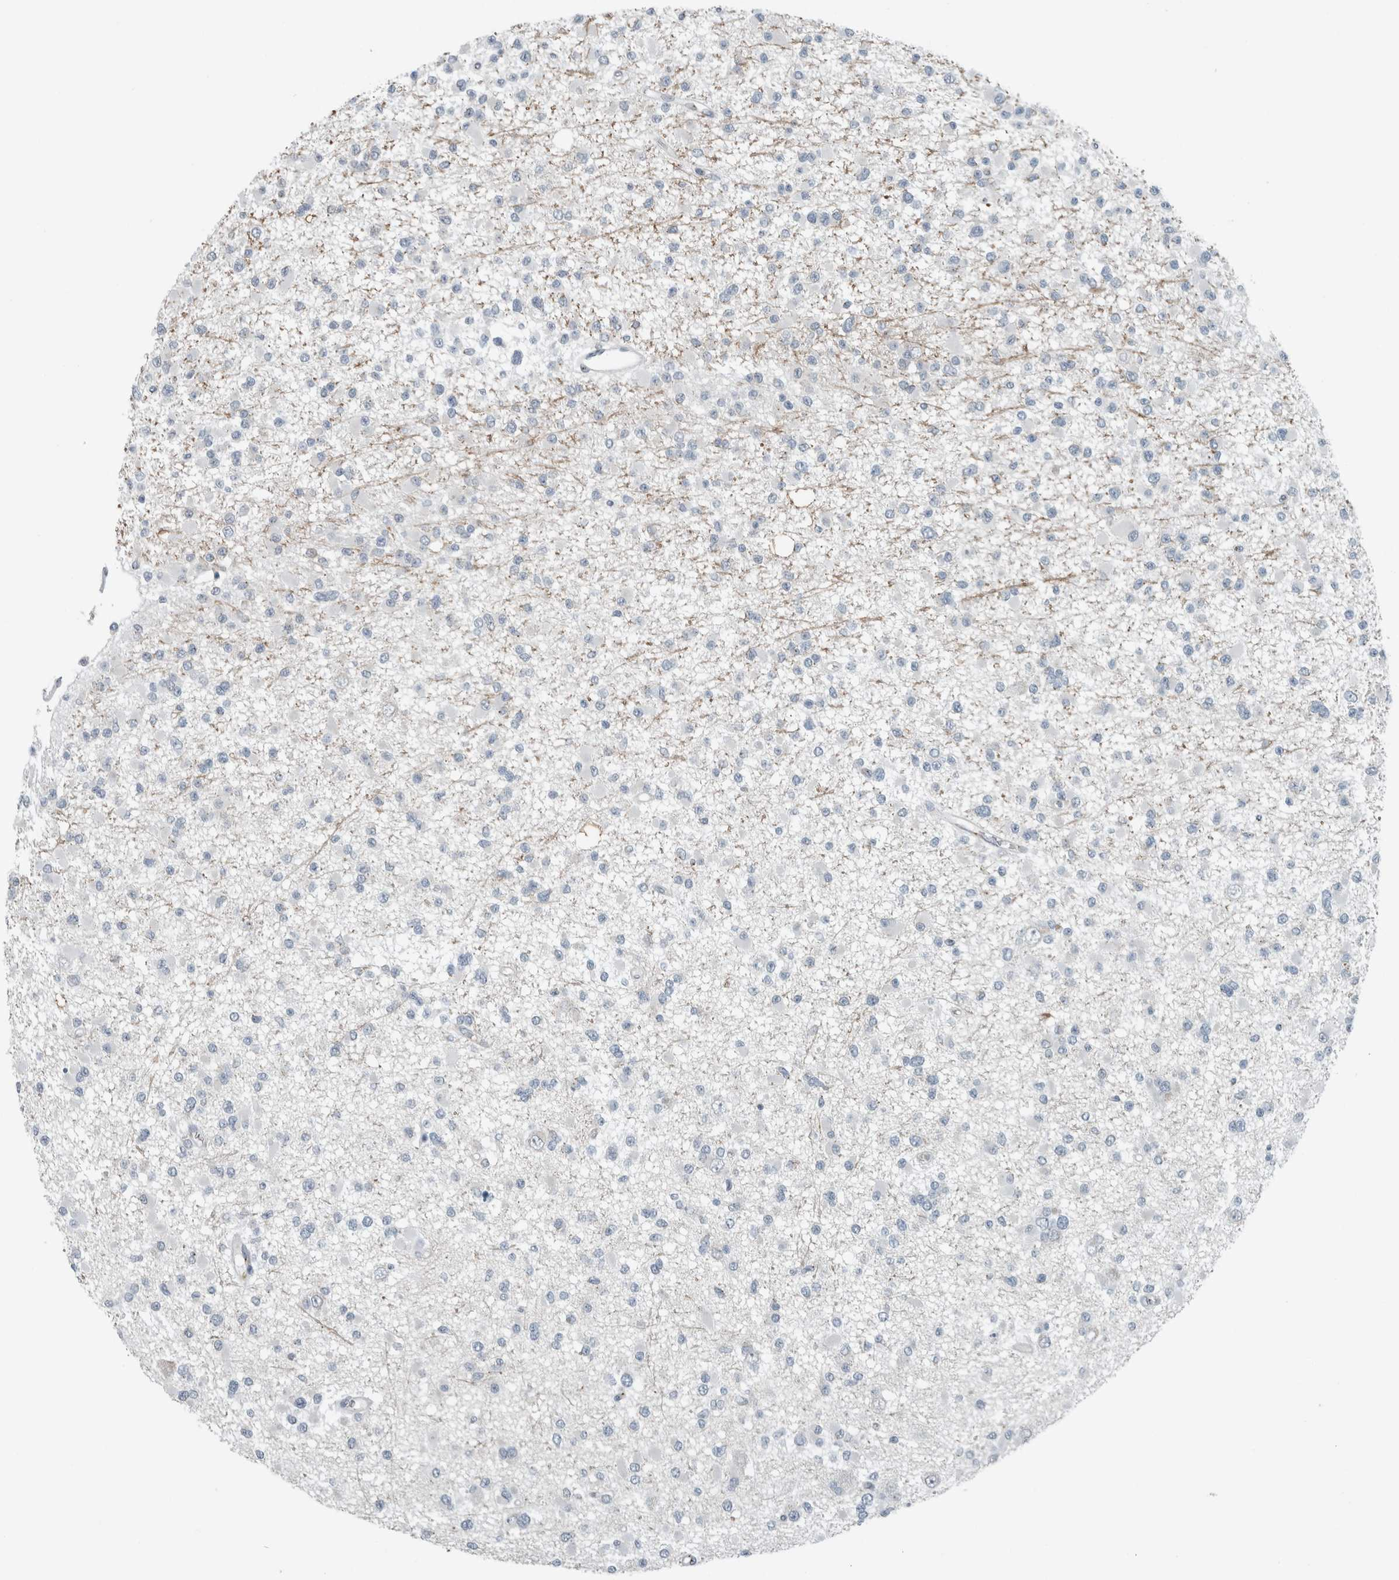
{"staining": {"intensity": "negative", "quantity": "none", "location": "none"}, "tissue": "glioma", "cell_type": "Tumor cells", "image_type": "cancer", "snomed": [{"axis": "morphology", "description": "Glioma, malignant, Low grade"}, {"axis": "topography", "description": "Brain"}], "caption": "Immunohistochemical staining of human glioma exhibits no significant positivity in tumor cells.", "gene": "KIF1C", "patient": {"sex": "female", "age": 22}}